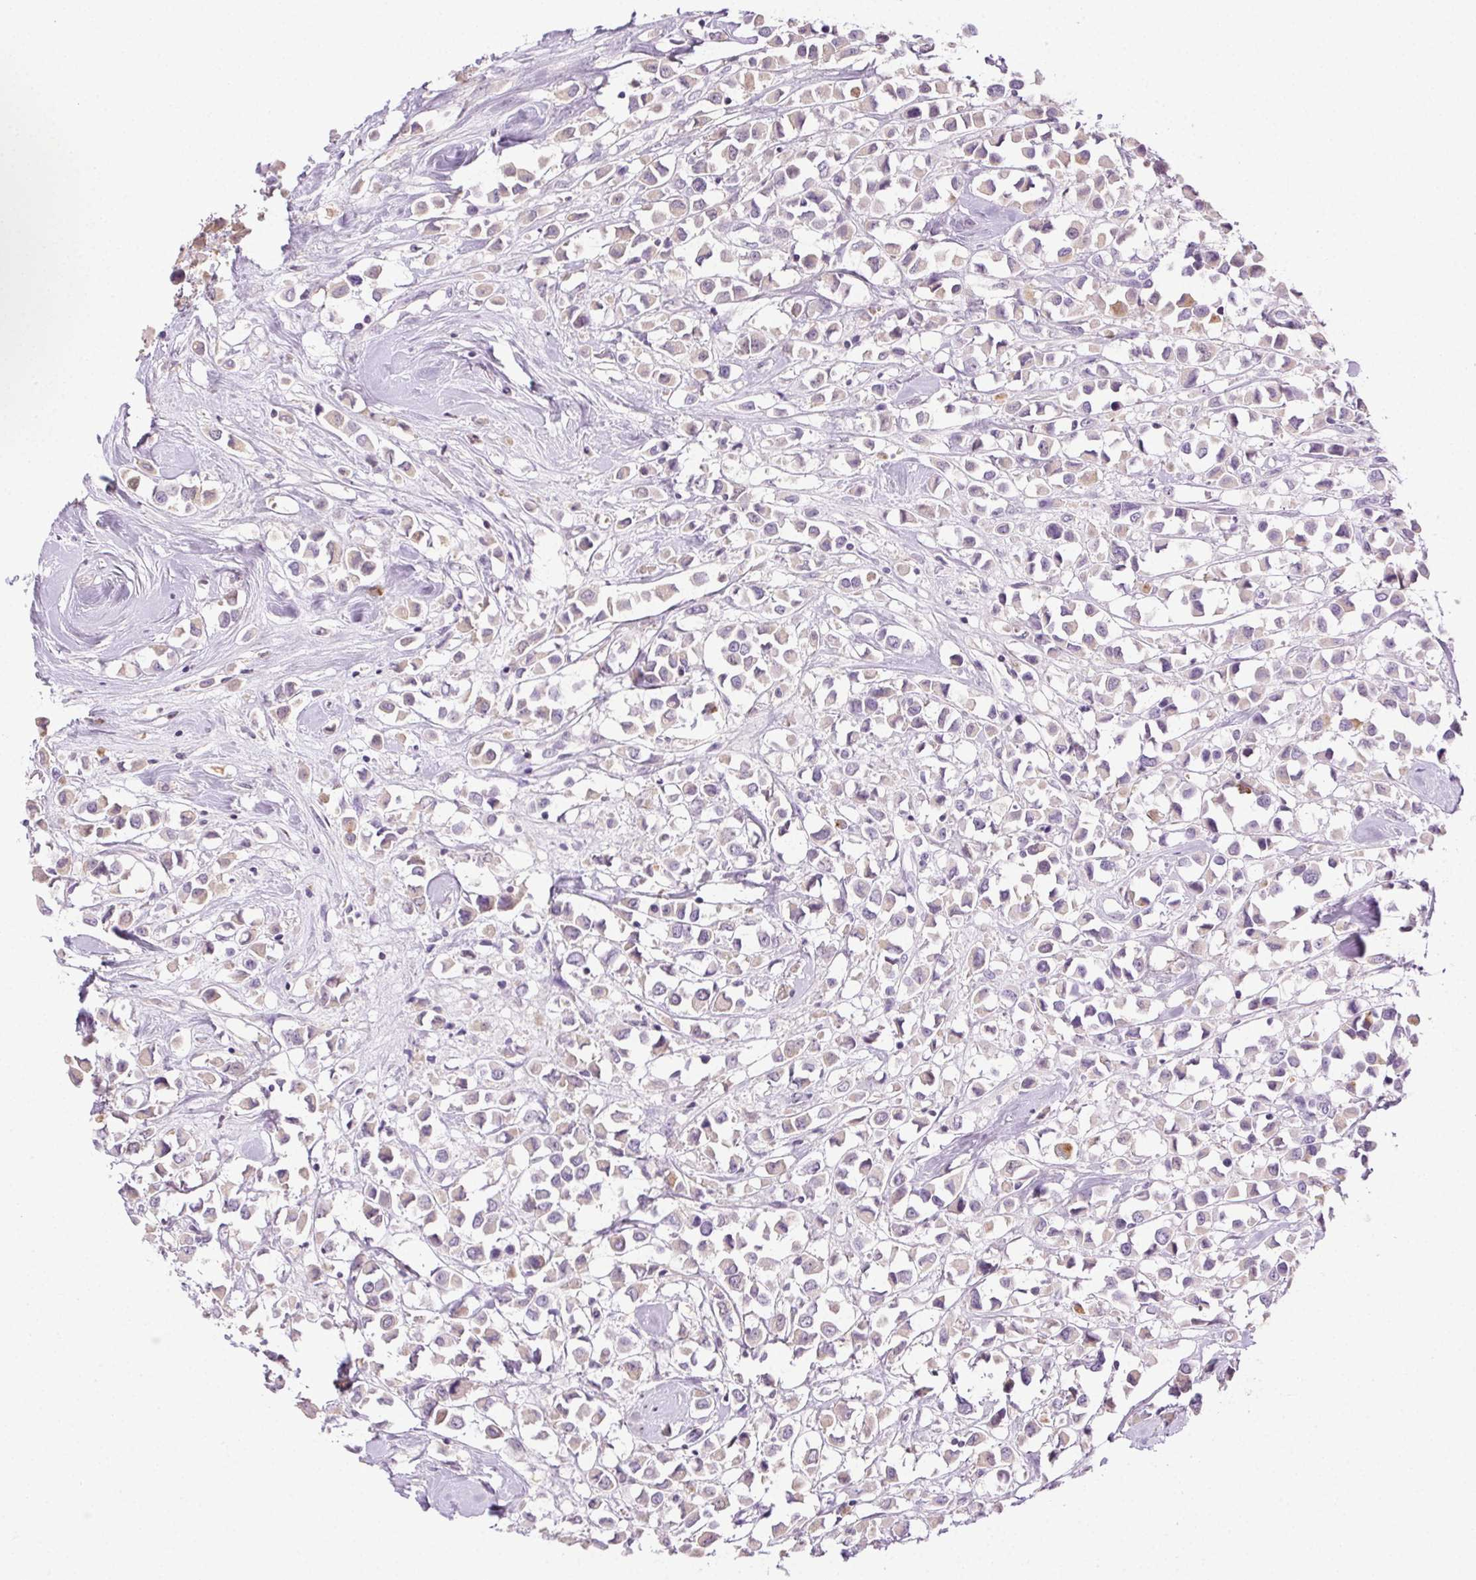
{"staining": {"intensity": "negative", "quantity": "none", "location": "none"}, "tissue": "breast cancer", "cell_type": "Tumor cells", "image_type": "cancer", "snomed": [{"axis": "morphology", "description": "Duct carcinoma"}, {"axis": "topography", "description": "Breast"}], "caption": "Immunohistochemistry (IHC) of human breast cancer (invasive ductal carcinoma) demonstrates no positivity in tumor cells.", "gene": "BPIFB2", "patient": {"sex": "female", "age": 61}}